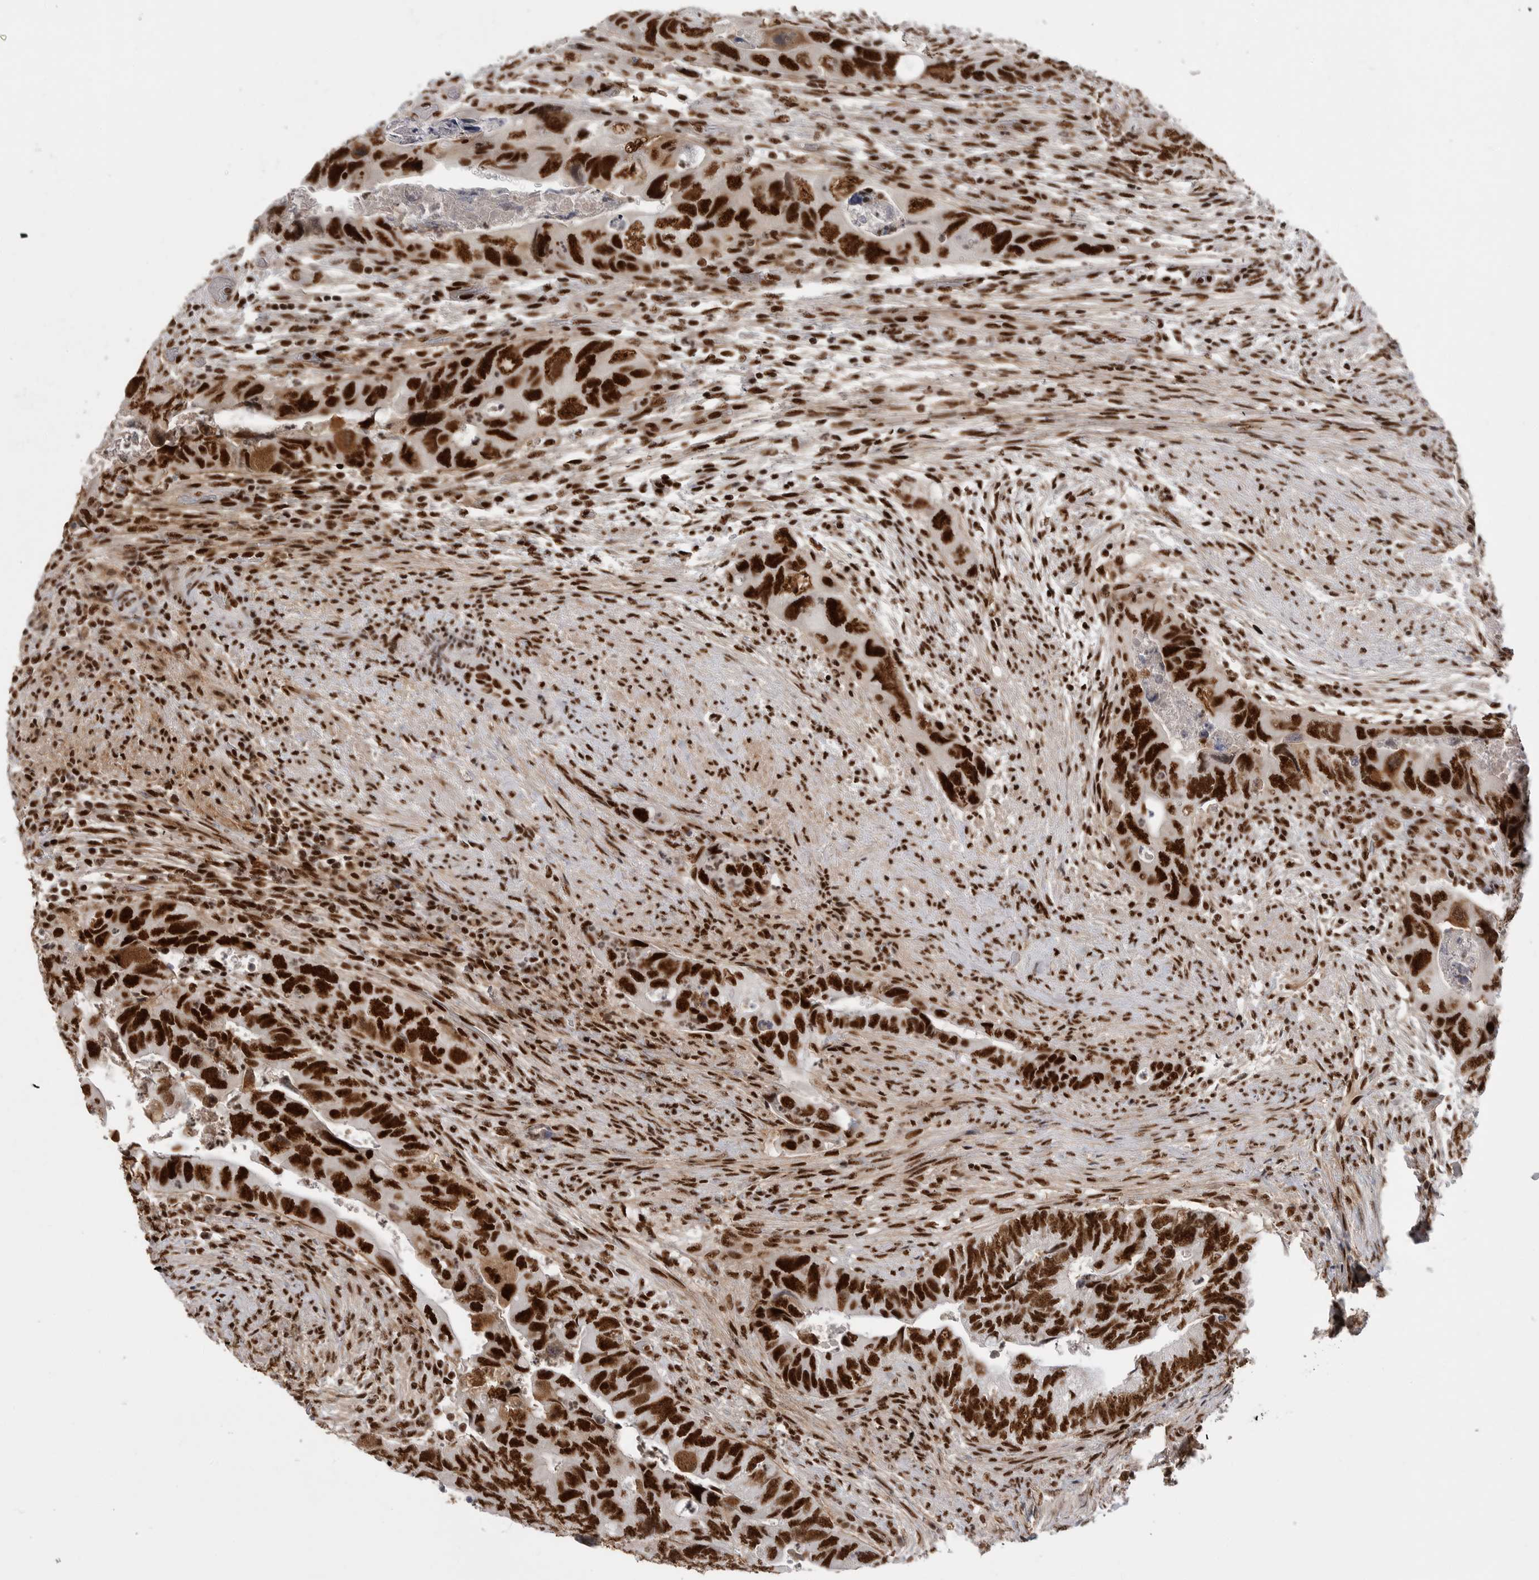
{"staining": {"intensity": "strong", "quantity": ">75%", "location": "nuclear"}, "tissue": "colorectal cancer", "cell_type": "Tumor cells", "image_type": "cancer", "snomed": [{"axis": "morphology", "description": "Adenocarcinoma, NOS"}, {"axis": "topography", "description": "Rectum"}], "caption": "Immunohistochemistry staining of colorectal adenocarcinoma, which demonstrates high levels of strong nuclear staining in approximately >75% of tumor cells indicating strong nuclear protein staining. The staining was performed using DAB (brown) for protein detection and nuclei were counterstained in hematoxylin (blue).", "gene": "PPP1R8", "patient": {"sex": "male", "age": 63}}